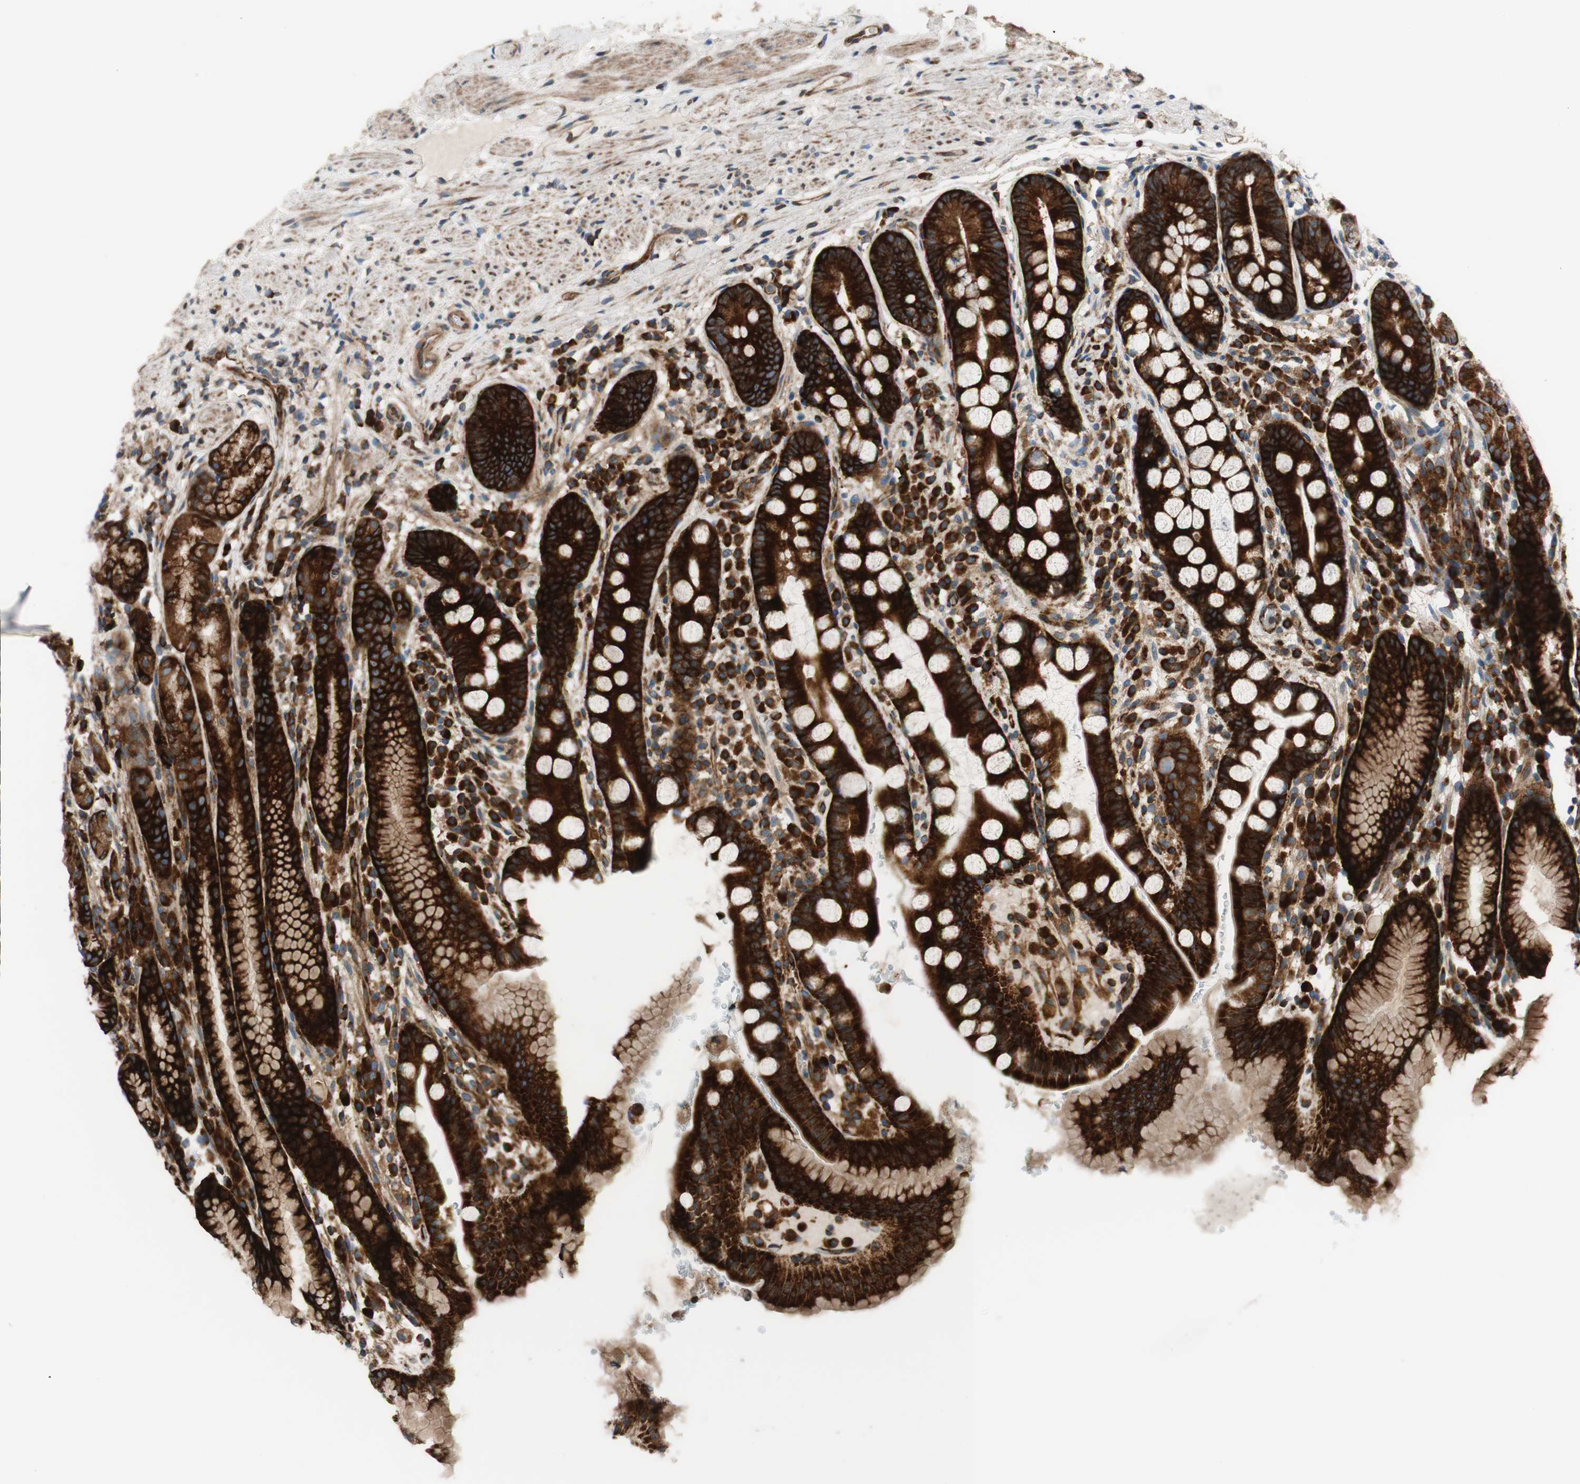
{"staining": {"intensity": "strong", "quantity": ">75%", "location": "cytoplasmic/membranous"}, "tissue": "stomach", "cell_type": "Glandular cells", "image_type": "normal", "snomed": [{"axis": "morphology", "description": "Normal tissue, NOS"}, {"axis": "topography", "description": "Stomach, lower"}], "caption": "High-magnification brightfield microscopy of benign stomach stained with DAB (brown) and counterstained with hematoxylin (blue). glandular cells exhibit strong cytoplasmic/membranous staining is appreciated in about>75% of cells.", "gene": "CCN4", "patient": {"sex": "male", "age": 52}}